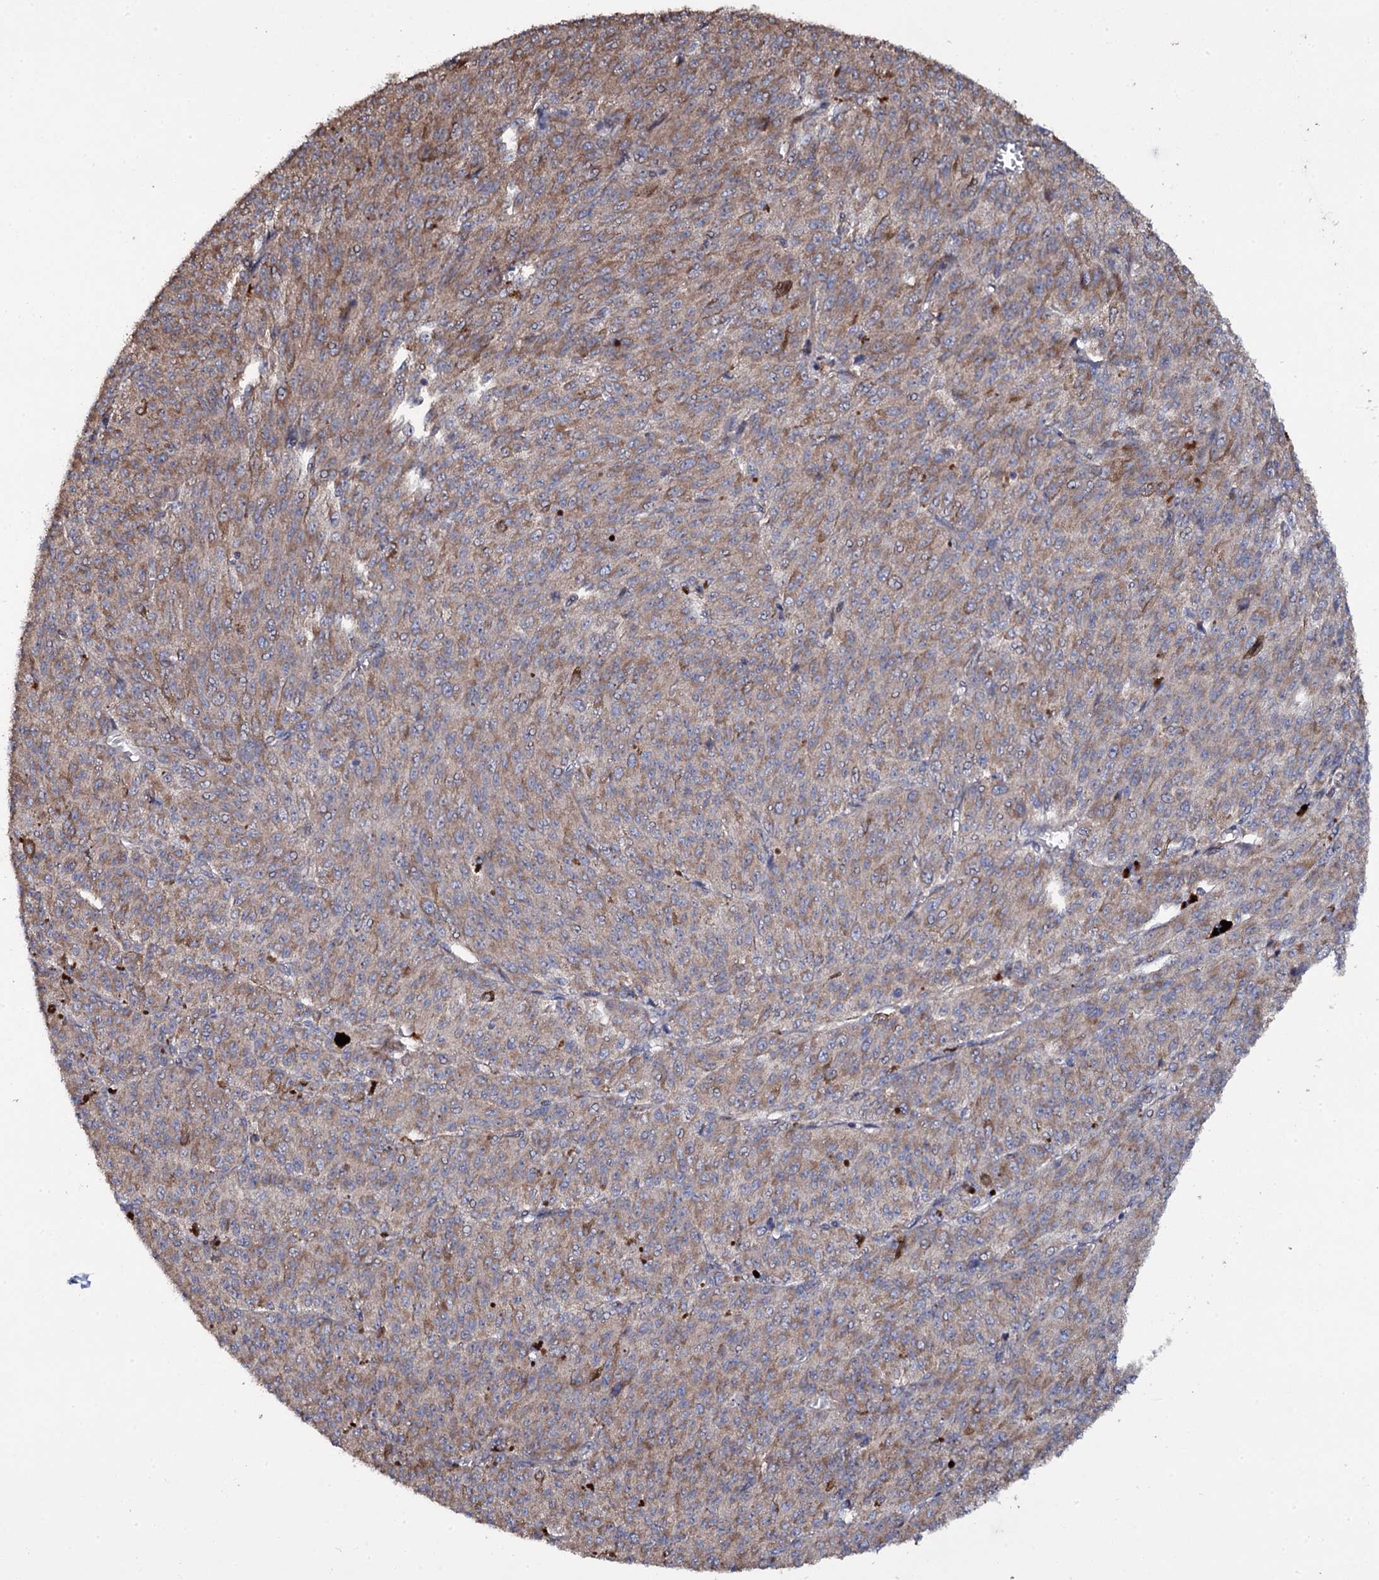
{"staining": {"intensity": "moderate", "quantity": ">75%", "location": "cytoplasmic/membranous"}, "tissue": "melanoma", "cell_type": "Tumor cells", "image_type": "cancer", "snomed": [{"axis": "morphology", "description": "Malignant melanoma, NOS"}, {"axis": "topography", "description": "Skin"}], "caption": "Immunohistochemical staining of human melanoma demonstrates medium levels of moderate cytoplasmic/membranous protein positivity in approximately >75% of tumor cells.", "gene": "TTC23", "patient": {"sex": "female", "age": 52}}